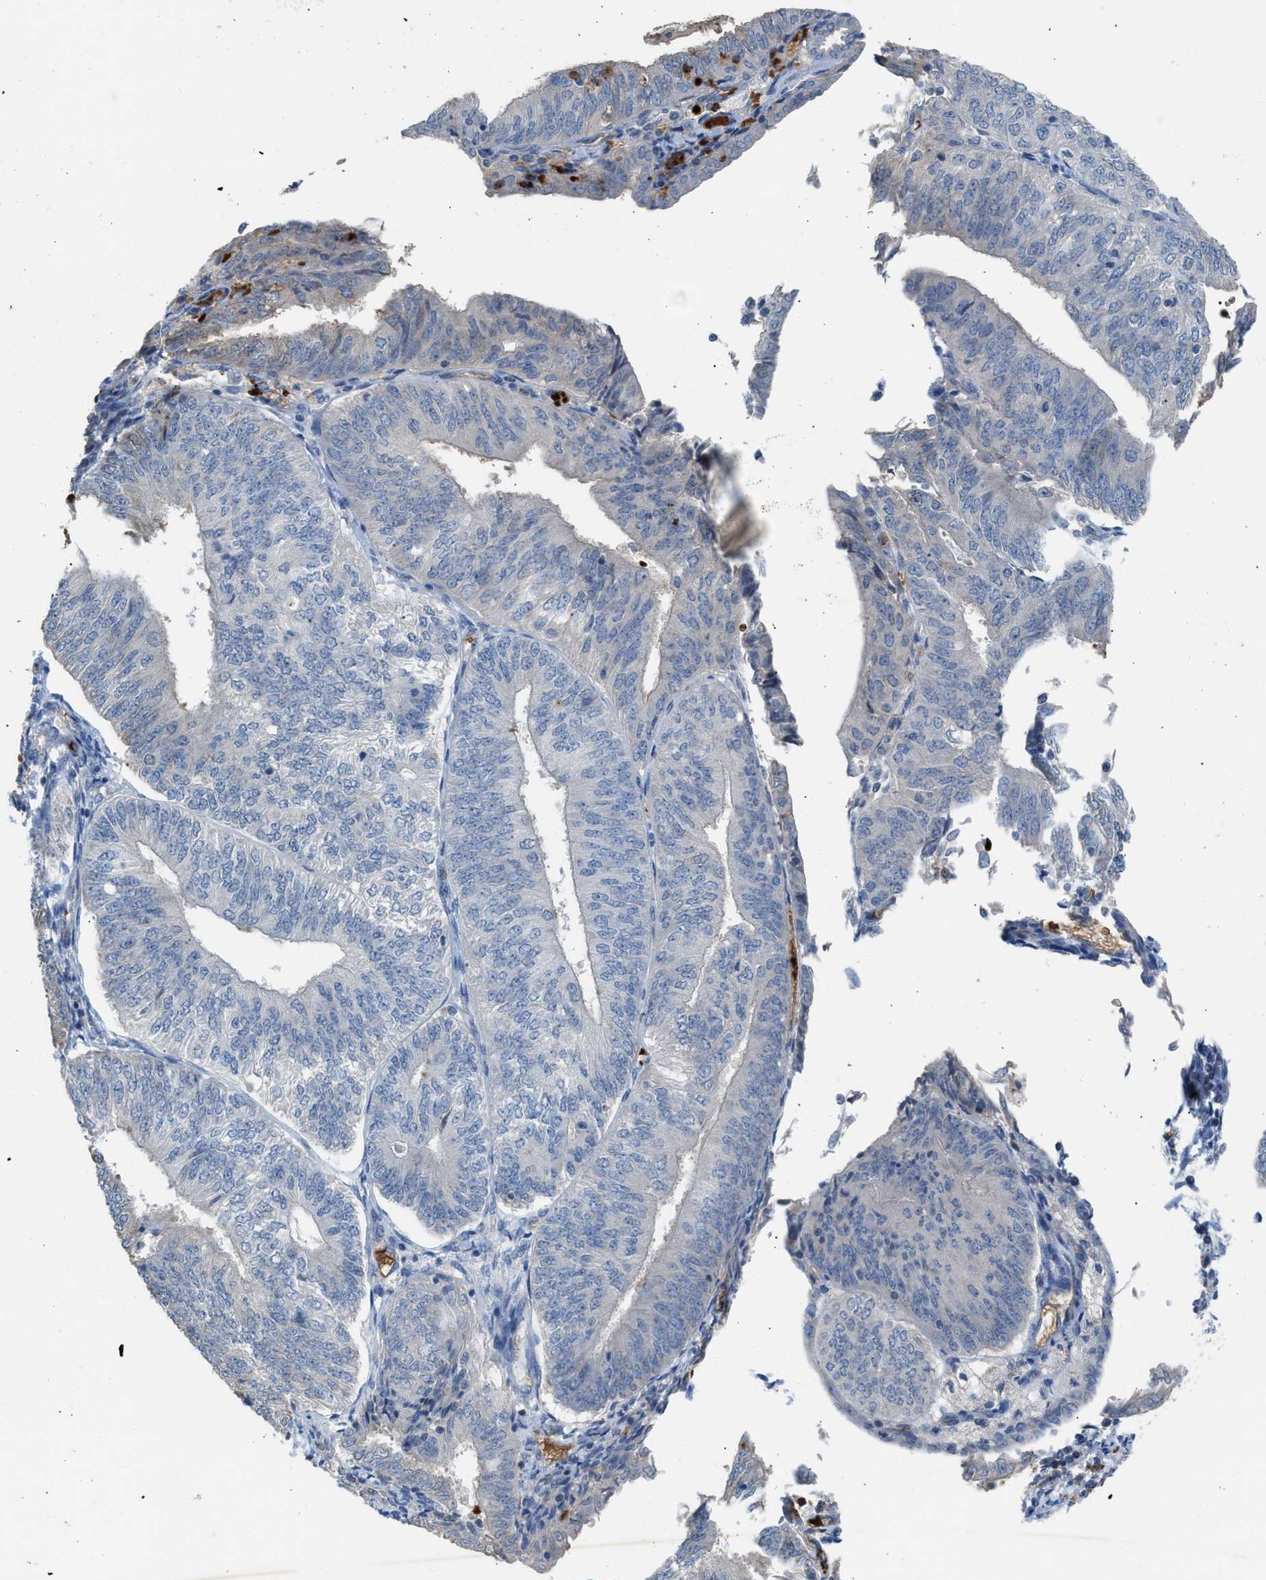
{"staining": {"intensity": "negative", "quantity": "none", "location": "none"}, "tissue": "endometrial cancer", "cell_type": "Tumor cells", "image_type": "cancer", "snomed": [{"axis": "morphology", "description": "Adenocarcinoma, NOS"}, {"axis": "topography", "description": "Endometrium"}], "caption": "Tumor cells show no significant protein staining in endometrial adenocarcinoma.", "gene": "CFAP77", "patient": {"sex": "female", "age": 58}}